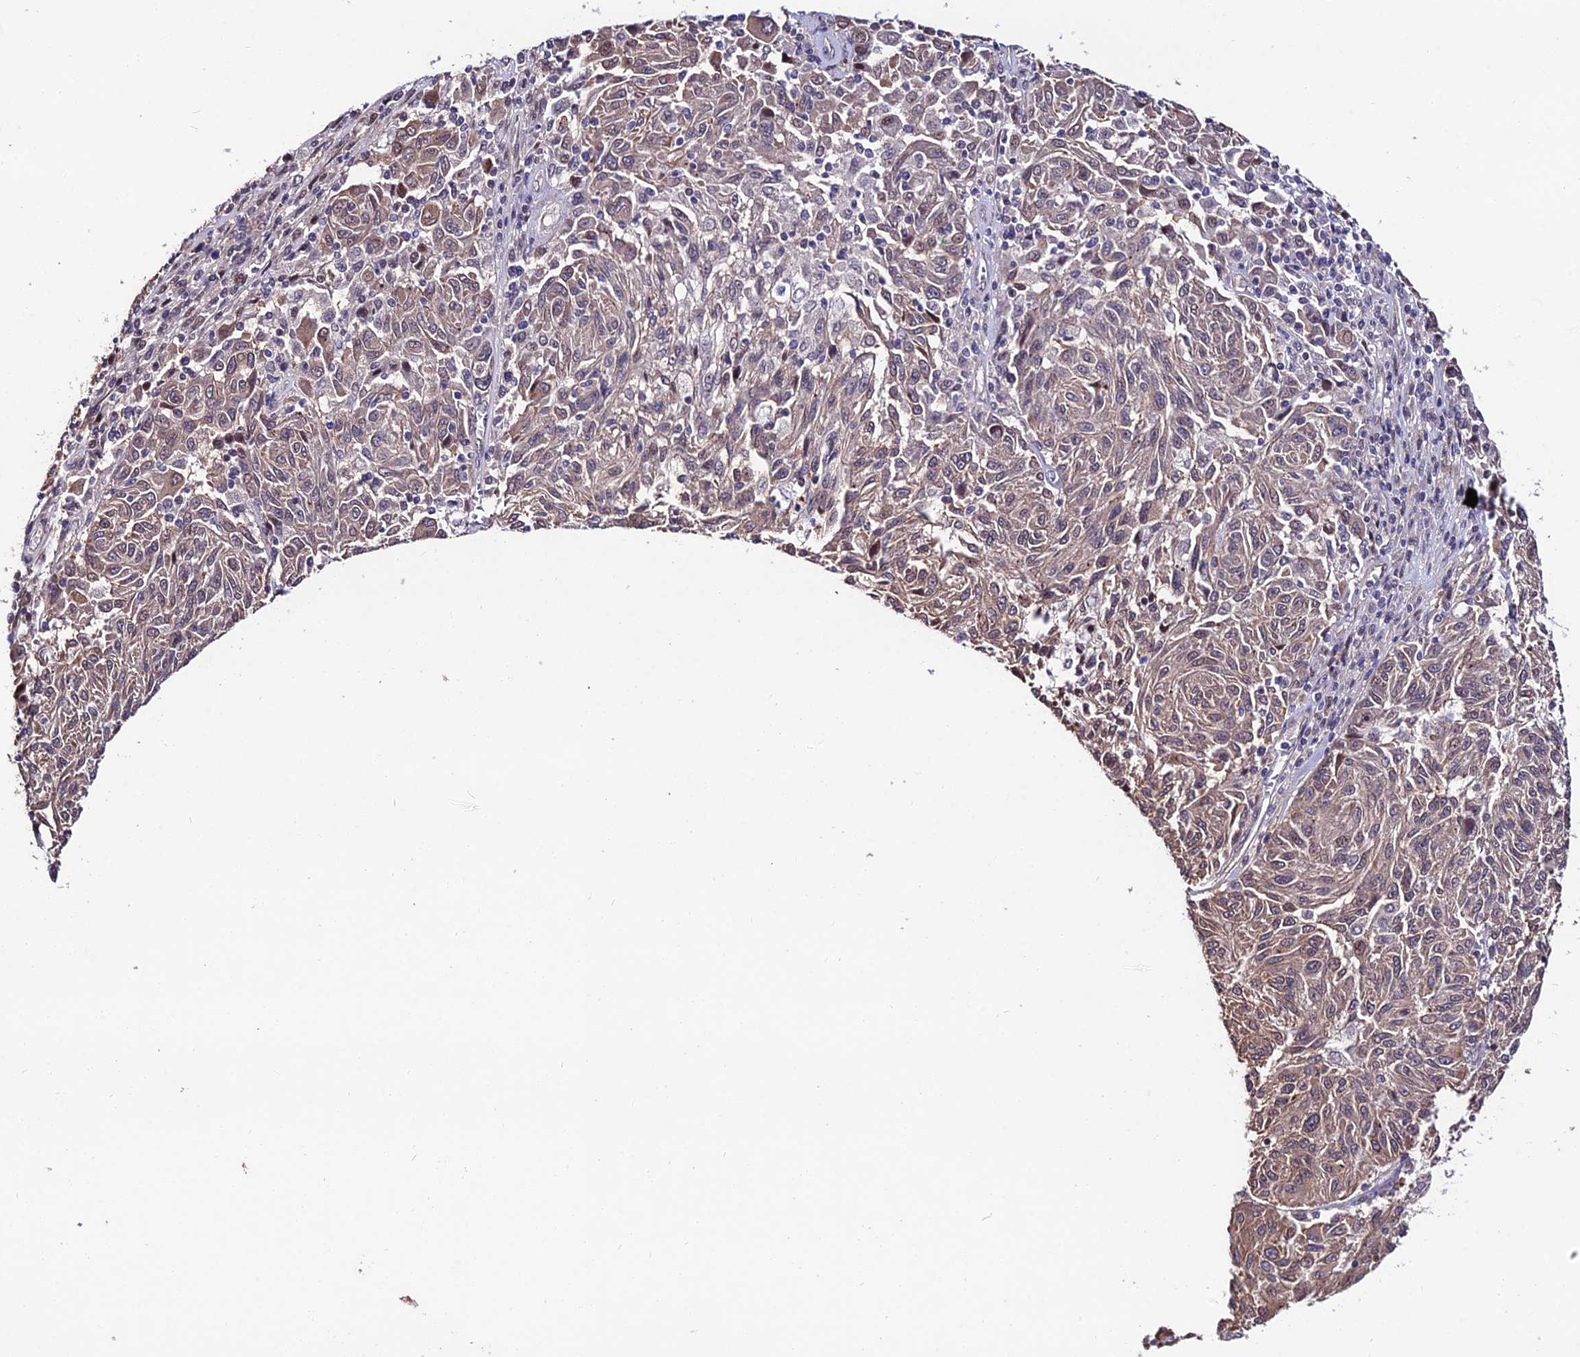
{"staining": {"intensity": "moderate", "quantity": ">75%", "location": "cytoplasmic/membranous"}, "tissue": "melanoma", "cell_type": "Tumor cells", "image_type": "cancer", "snomed": [{"axis": "morphology", "description": "Malignant melanoma, NOS"}, {"axis": "topography", "description": "Skin"}], "caption": "IHC image of neoplastic tissue: melanoma stained using immunohistochemistry shows medium levels of moderate protein expression localized specifically in the cytoplasmic/membranous of tumor cells, appearing as a cytoplasmic/membranous brown color.", "gene": "INPP4A", "patient": {"sex": "male", "age": 53}}